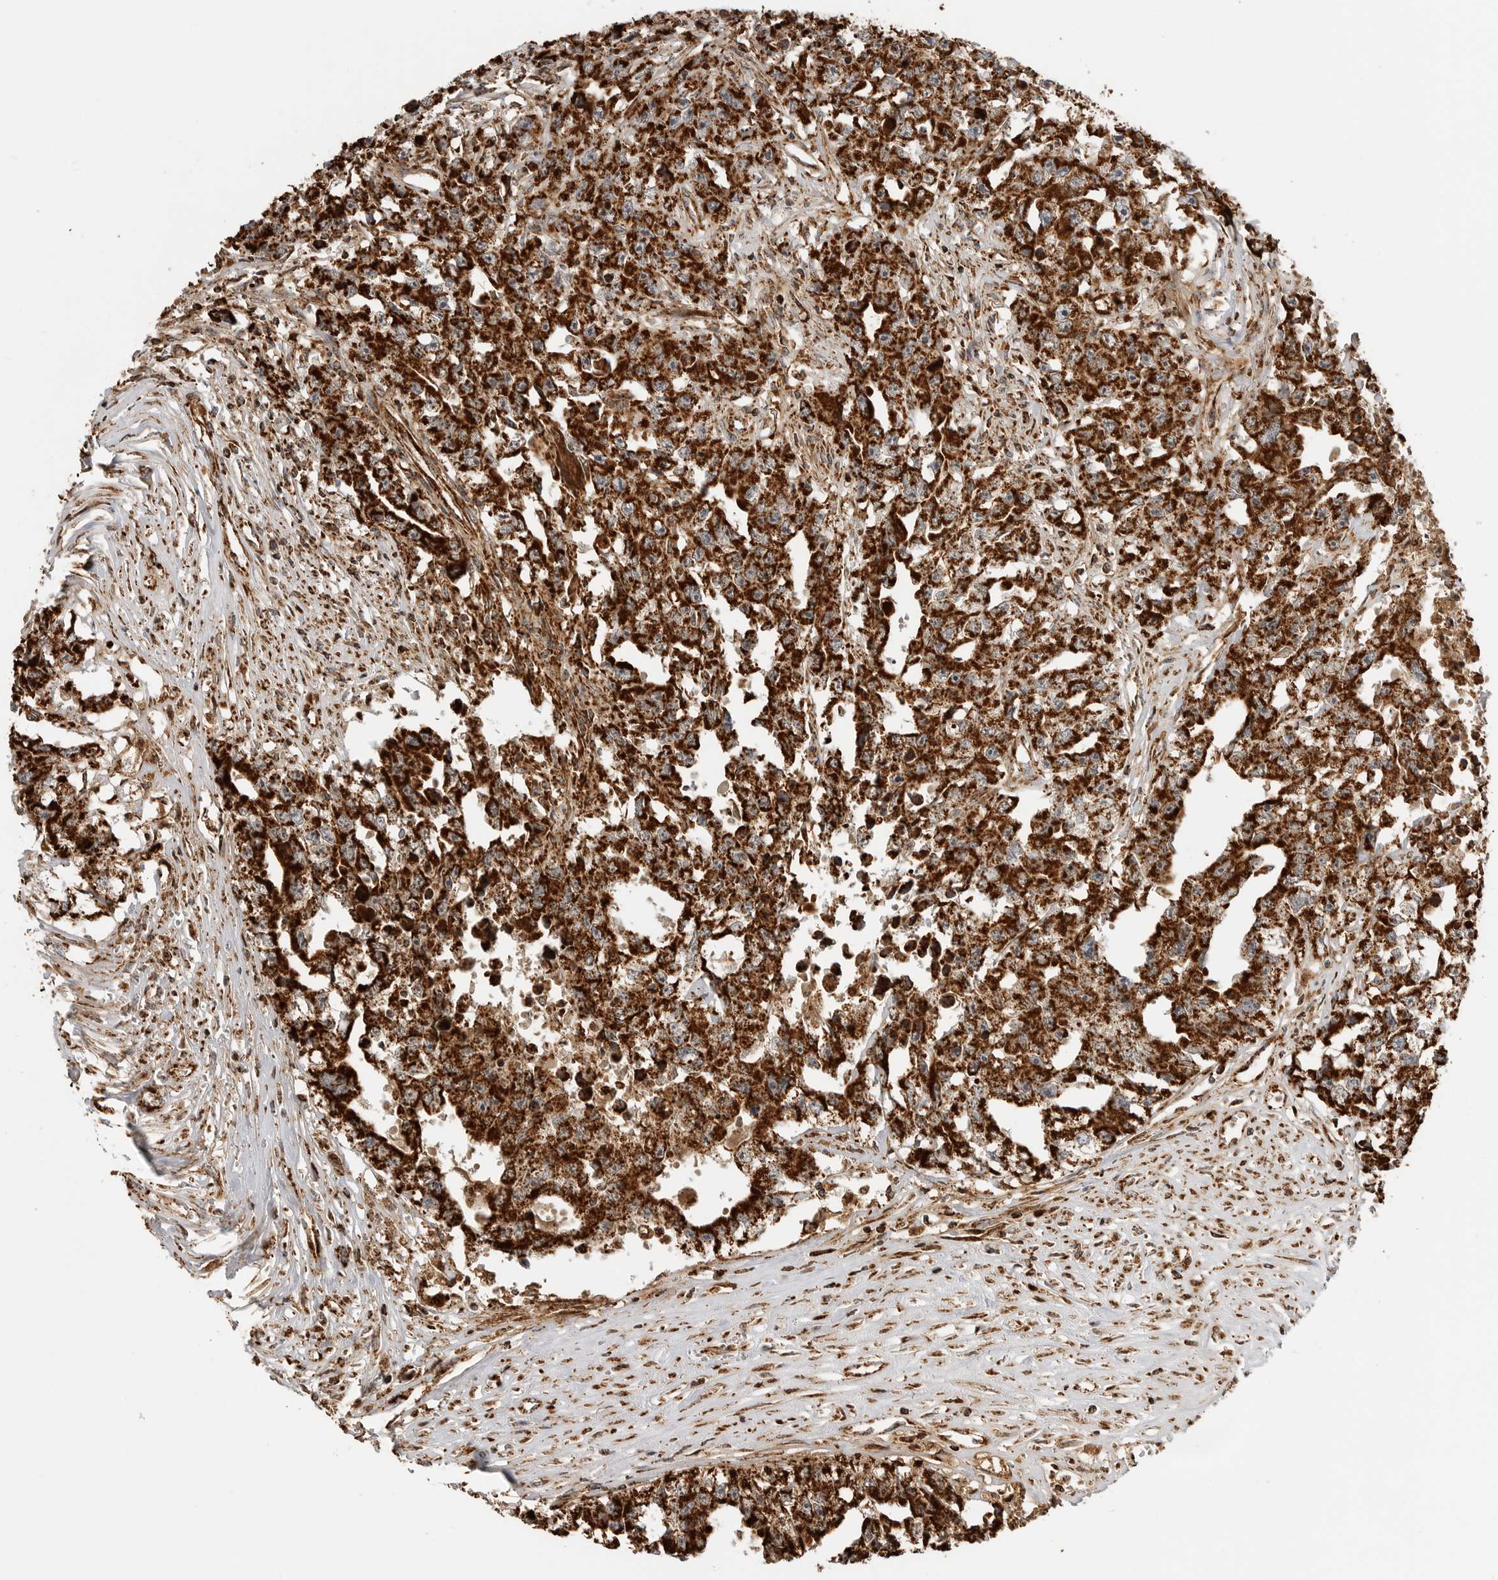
{"staining": {"intensity": "strong", "quantity": ">75%", "location": "cytoplasmic/membranous"}, "tissue": "testis cancer", "cell_type": "Tumor cells", "image_type": "cancer", "snomed": [{"axis": "morphology", "description": "Seminoma, NOS"}, {"axis": "morphology", "description": "Carcinoma, Embryonal, NOS"}, {"axis": "topography", "description": "Testis"}], "caption": "There is high levels of strong cytoplasmic/membranous positivity in tumor cells of testis cancer (seminoma), as demonstrated by immunohistochemical staining (brown color).", "gene": "BMP2K", "patient": {"sex": "male", "age": 43}}